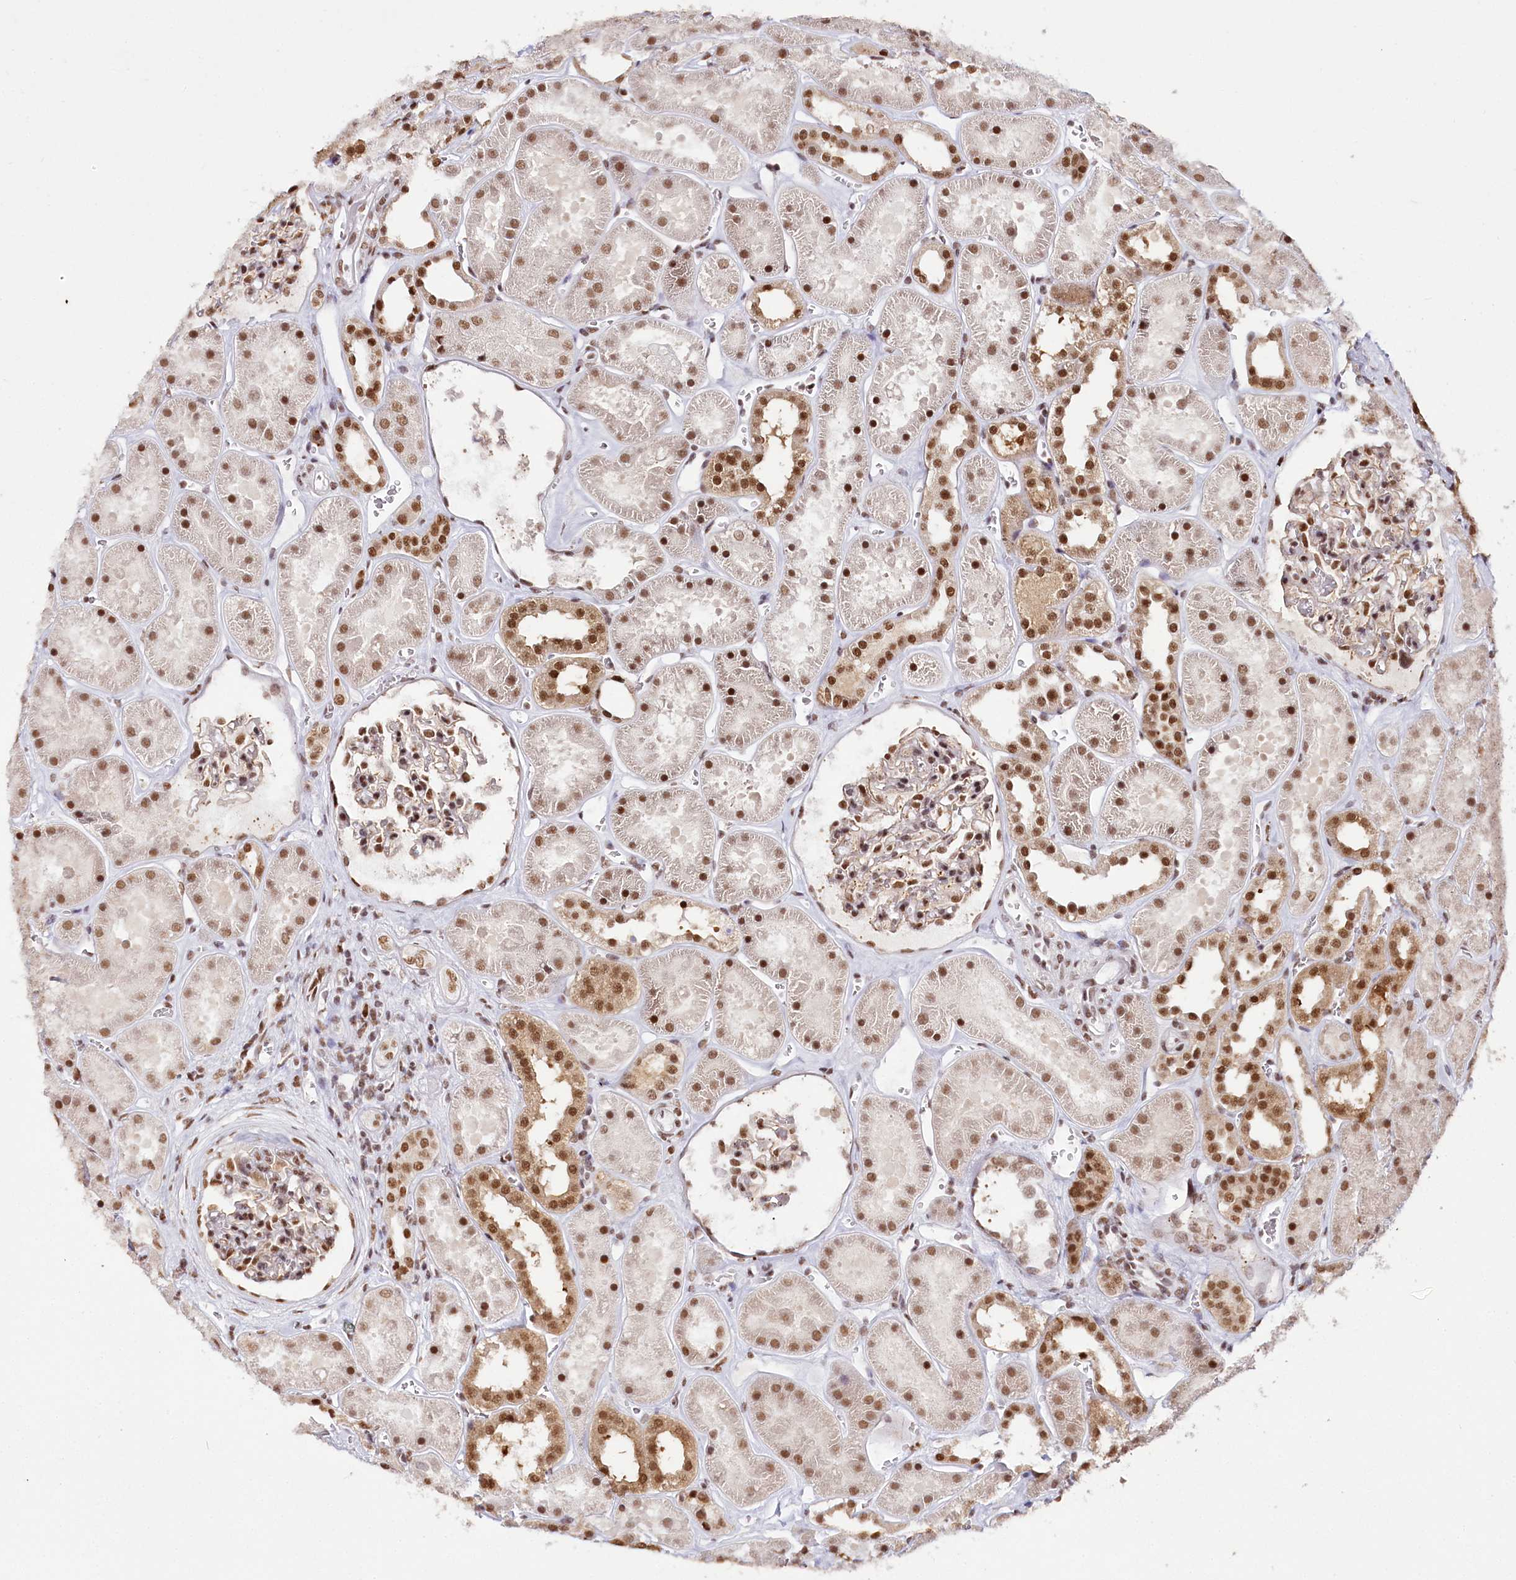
{"staining": {"intensity": "strong", "quantity": ">75%", "location": "nuclear"}, "tissue": "kidney", "cell_type": "Cells in glomeruli", "image_type": "normal", "snomed": [{"axis": "morphology", "description": "Normal tissue, NOS"}, {"axis": "topography", "description": "Kidney"}], "caption": "This is a micrograph of IHC staining of benign kidney, which shows strong expression in the nuclear of cells in glomeruli.", "gene": "SMARCE1", "patient": {"sex": "female", "age": 41}}